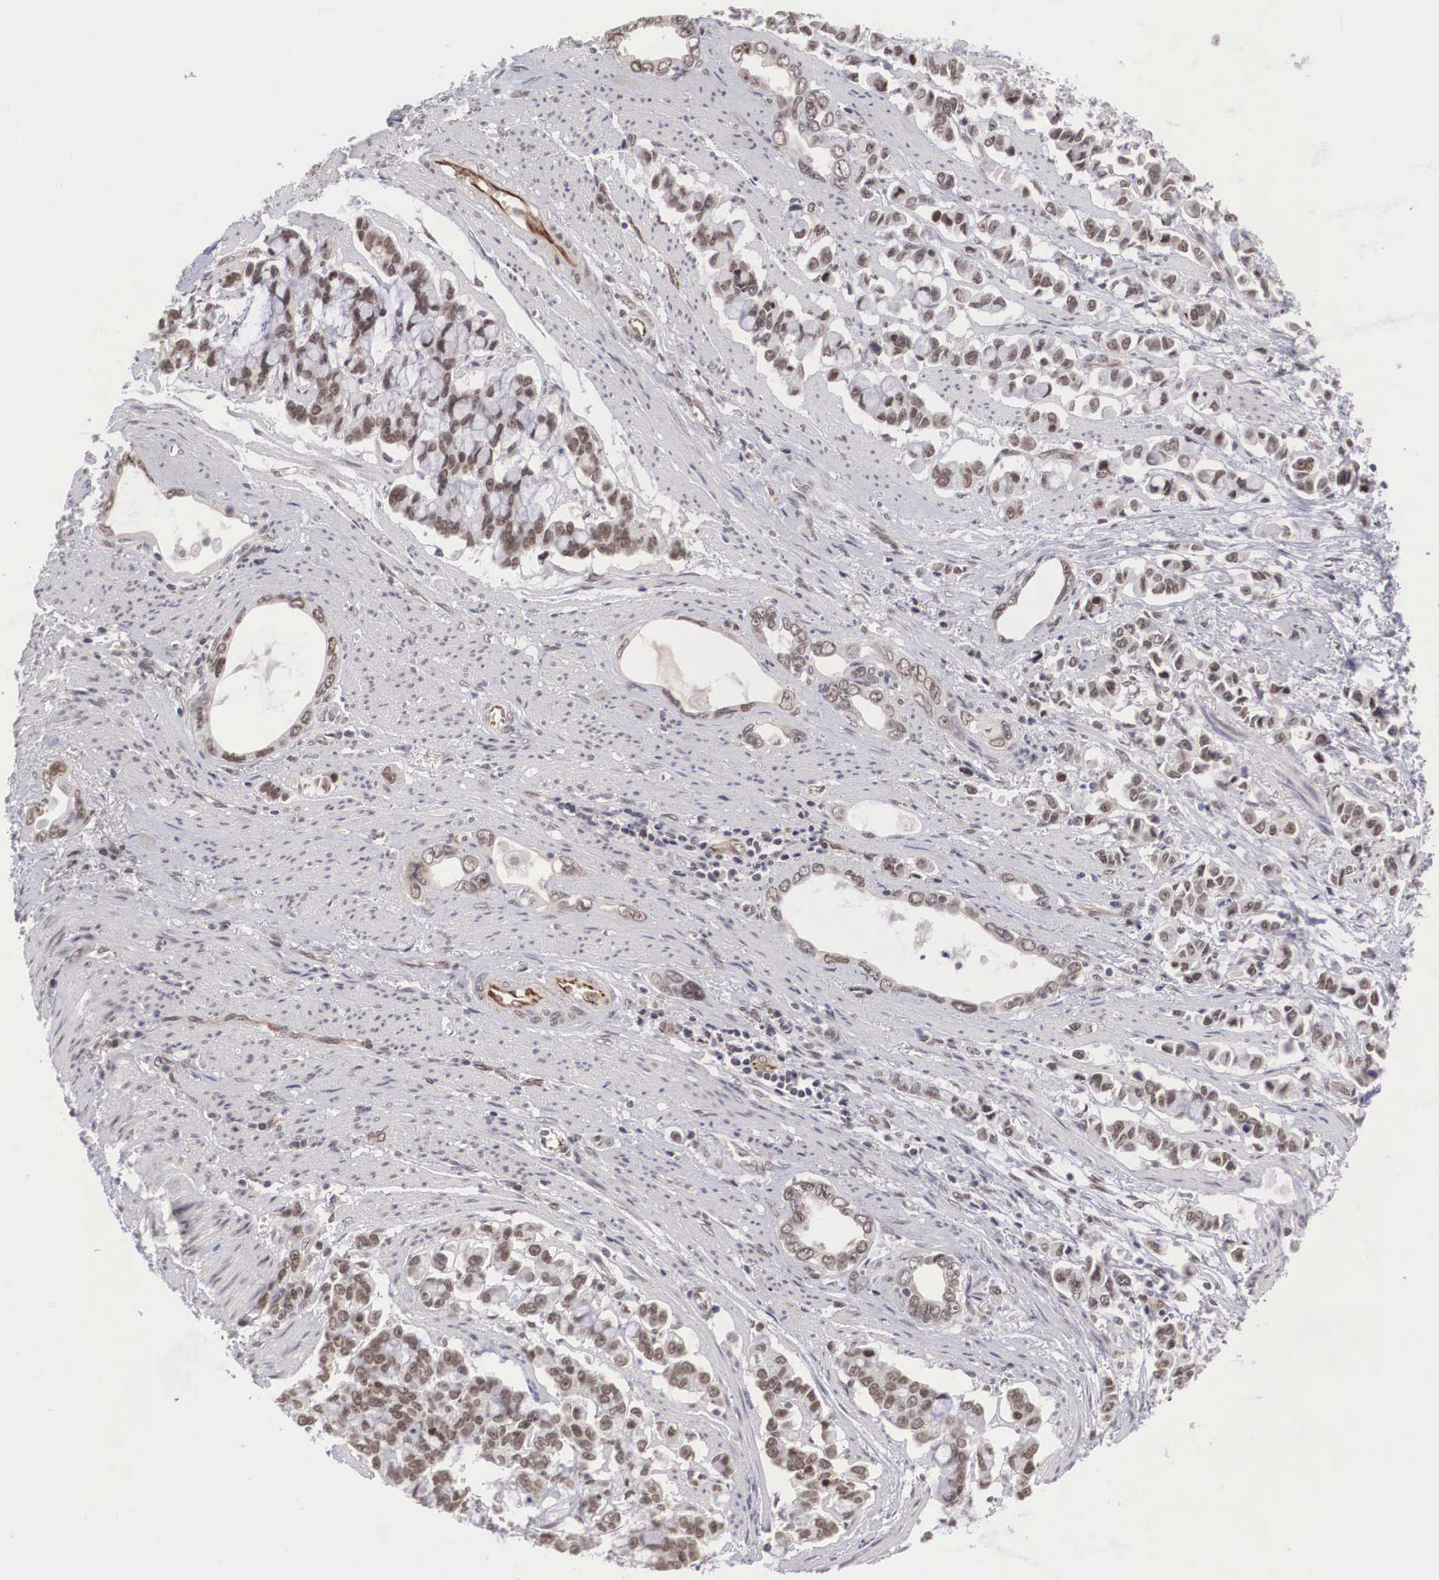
{"staining": {"intensity": "moderate", "quantity": ">75%", "location": "nuclear"}, "tissue": "stomach cancer", "cell_type": "Tumor cells", "image_type": "cancer", "snomed": [{"axis": "morphology", "description": "Adenocarcinoma, NOS"}, {"axis": "topography", "description": "Stomach"}], "caption": "Tumor cells show medium levels of moderate nuclear staining in about >75% of cells in human stomach cancer. (DAB (3,3'-diaminobenzidine) IHC, brown staining for protein, blue staining for nuclei).", "gene": "MORC2", "patient": {"sex": "male", "age": 78}}